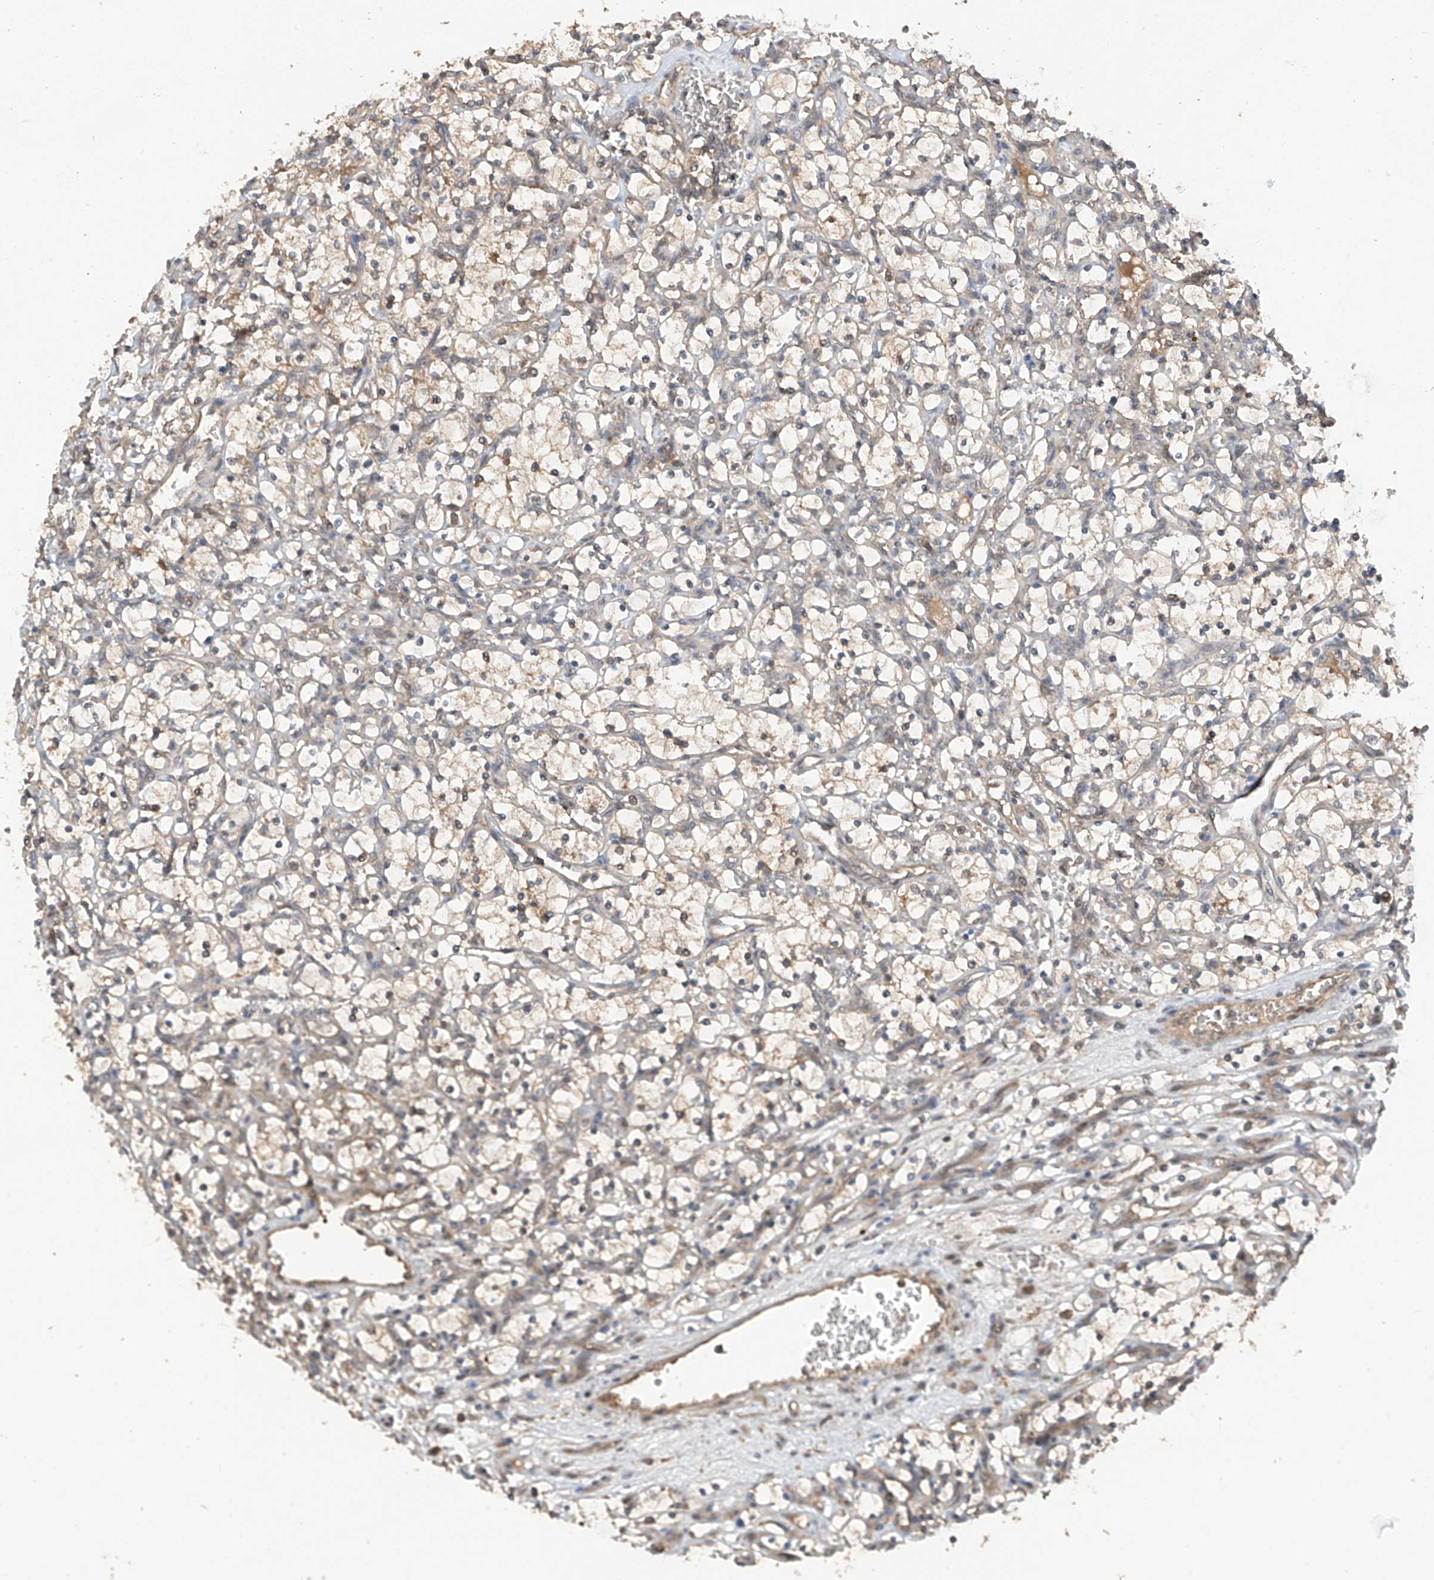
{"staining": {"intensity": "weak", "quantity": "25%-75%", "location": "cytoplasmic/membranous"}, "tissue": "renal cancer", "cell_type": "Tumor cells", "image_type": "cancer", "snomed": [{"axis": "morphology", "description": "Adenocarcinoma, NOS"}, {"axis": "topography", "description": "Kidney"}], "caption": "The histopathology image exhibits staining of renal adenocarcinoma, revealing weak cytoplasmic/membranous protein staining (brown color) within tumor cells. (DAB (3,3'-diaminobenzidine) IHC with brightfield microscopy, high magnification).", "gene": "RPAIN", "patient": {"sex": "female", "age": 69}}